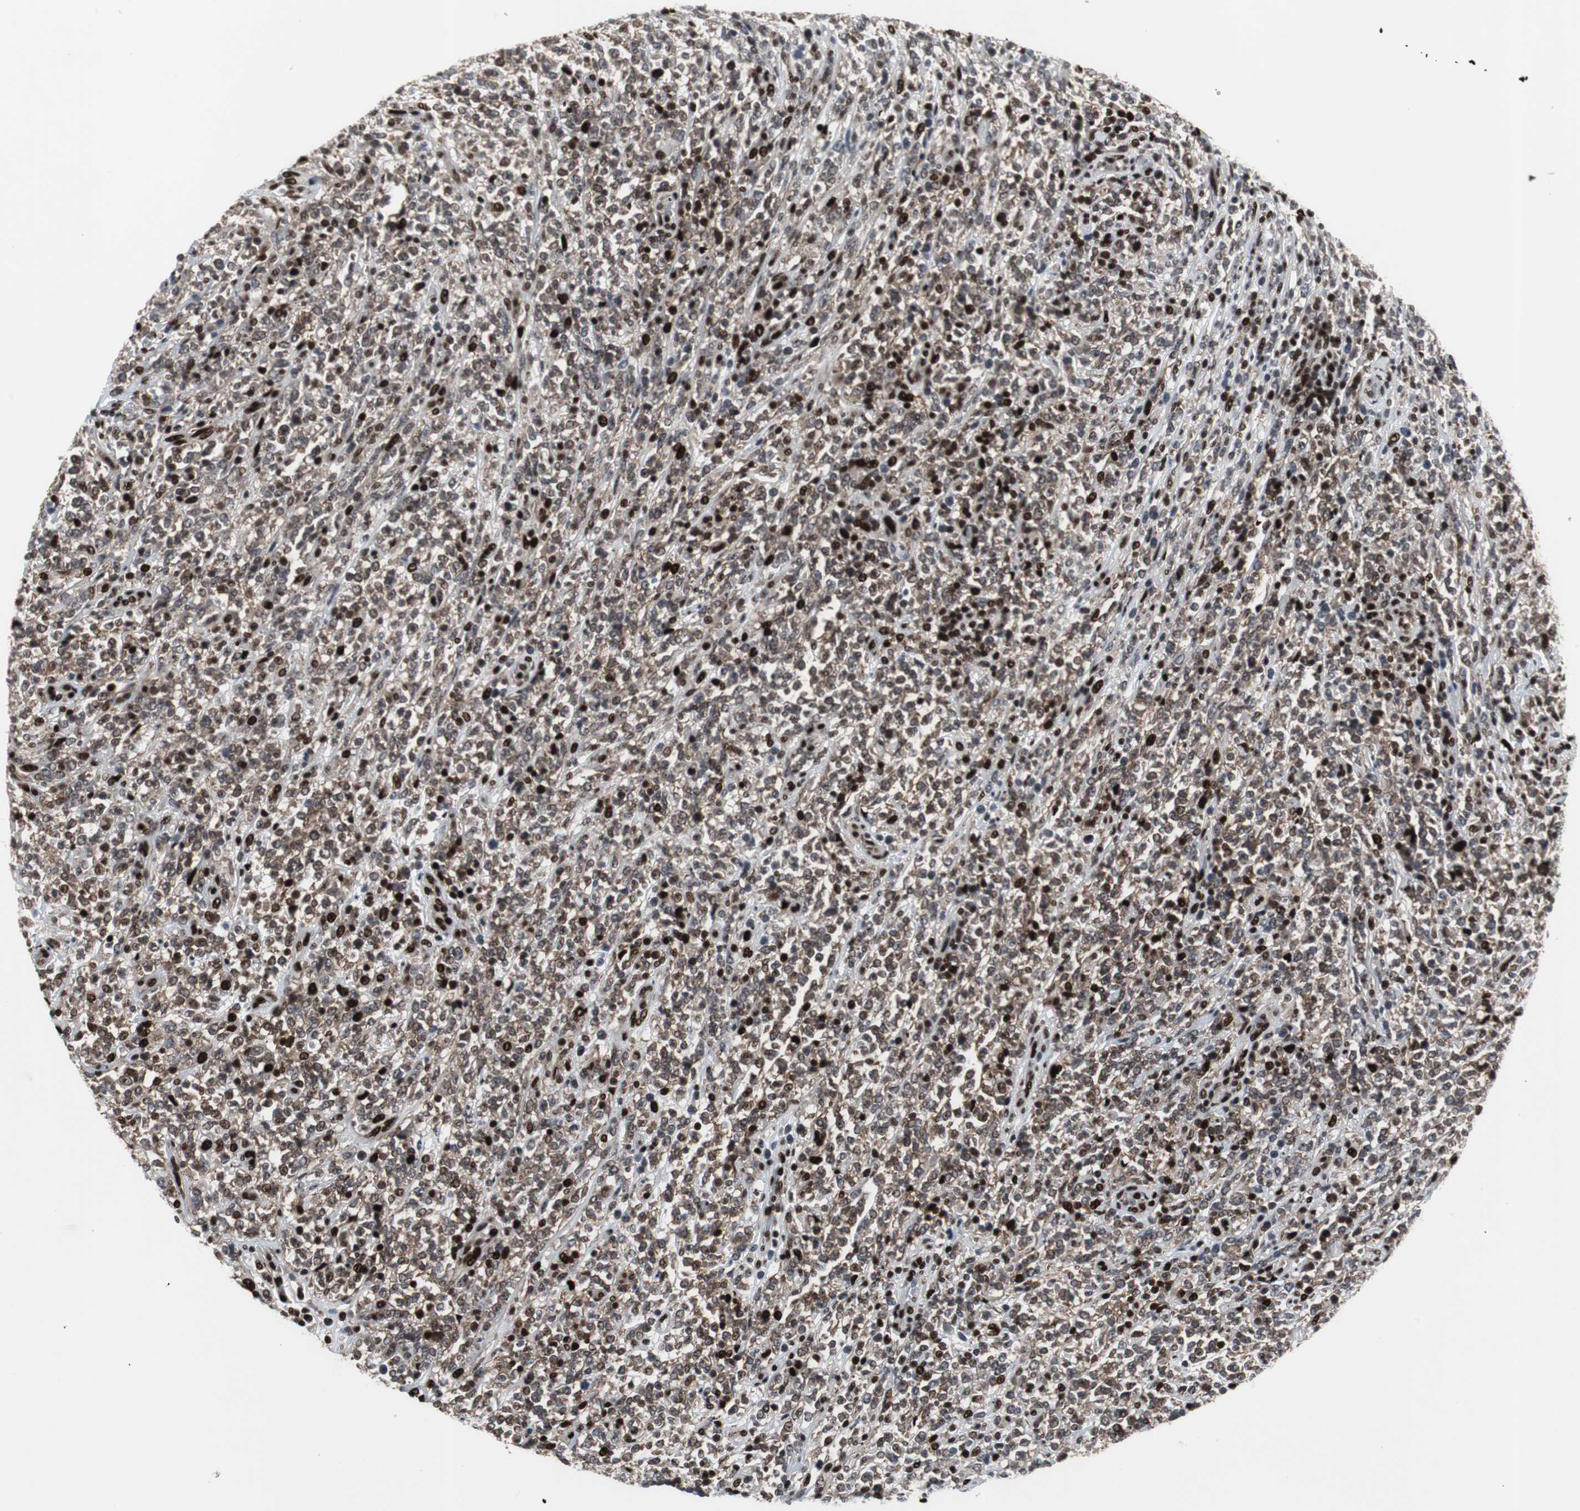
{"staining": {"intensity": "strong", "quantity": ">75%", "location": "nuclear"}, "tissue": "lymphoma", "cell_type": "Tumor cells", "image_type": "cancer", "snomed": [{"axis": "morphology", "description": "Malignant lymphoma, non-Hodgkin's type, High grade"}, {"axis": "topography", "description": "Soft tissue"}], "caption": "Immunohistochemical staining of human lymphoma exhibits high levels of strong nuclear protein expression in approximately >75% of tumor cells.", "gene": "GRK2", "patient": {"sex": "male", "age": 18}}